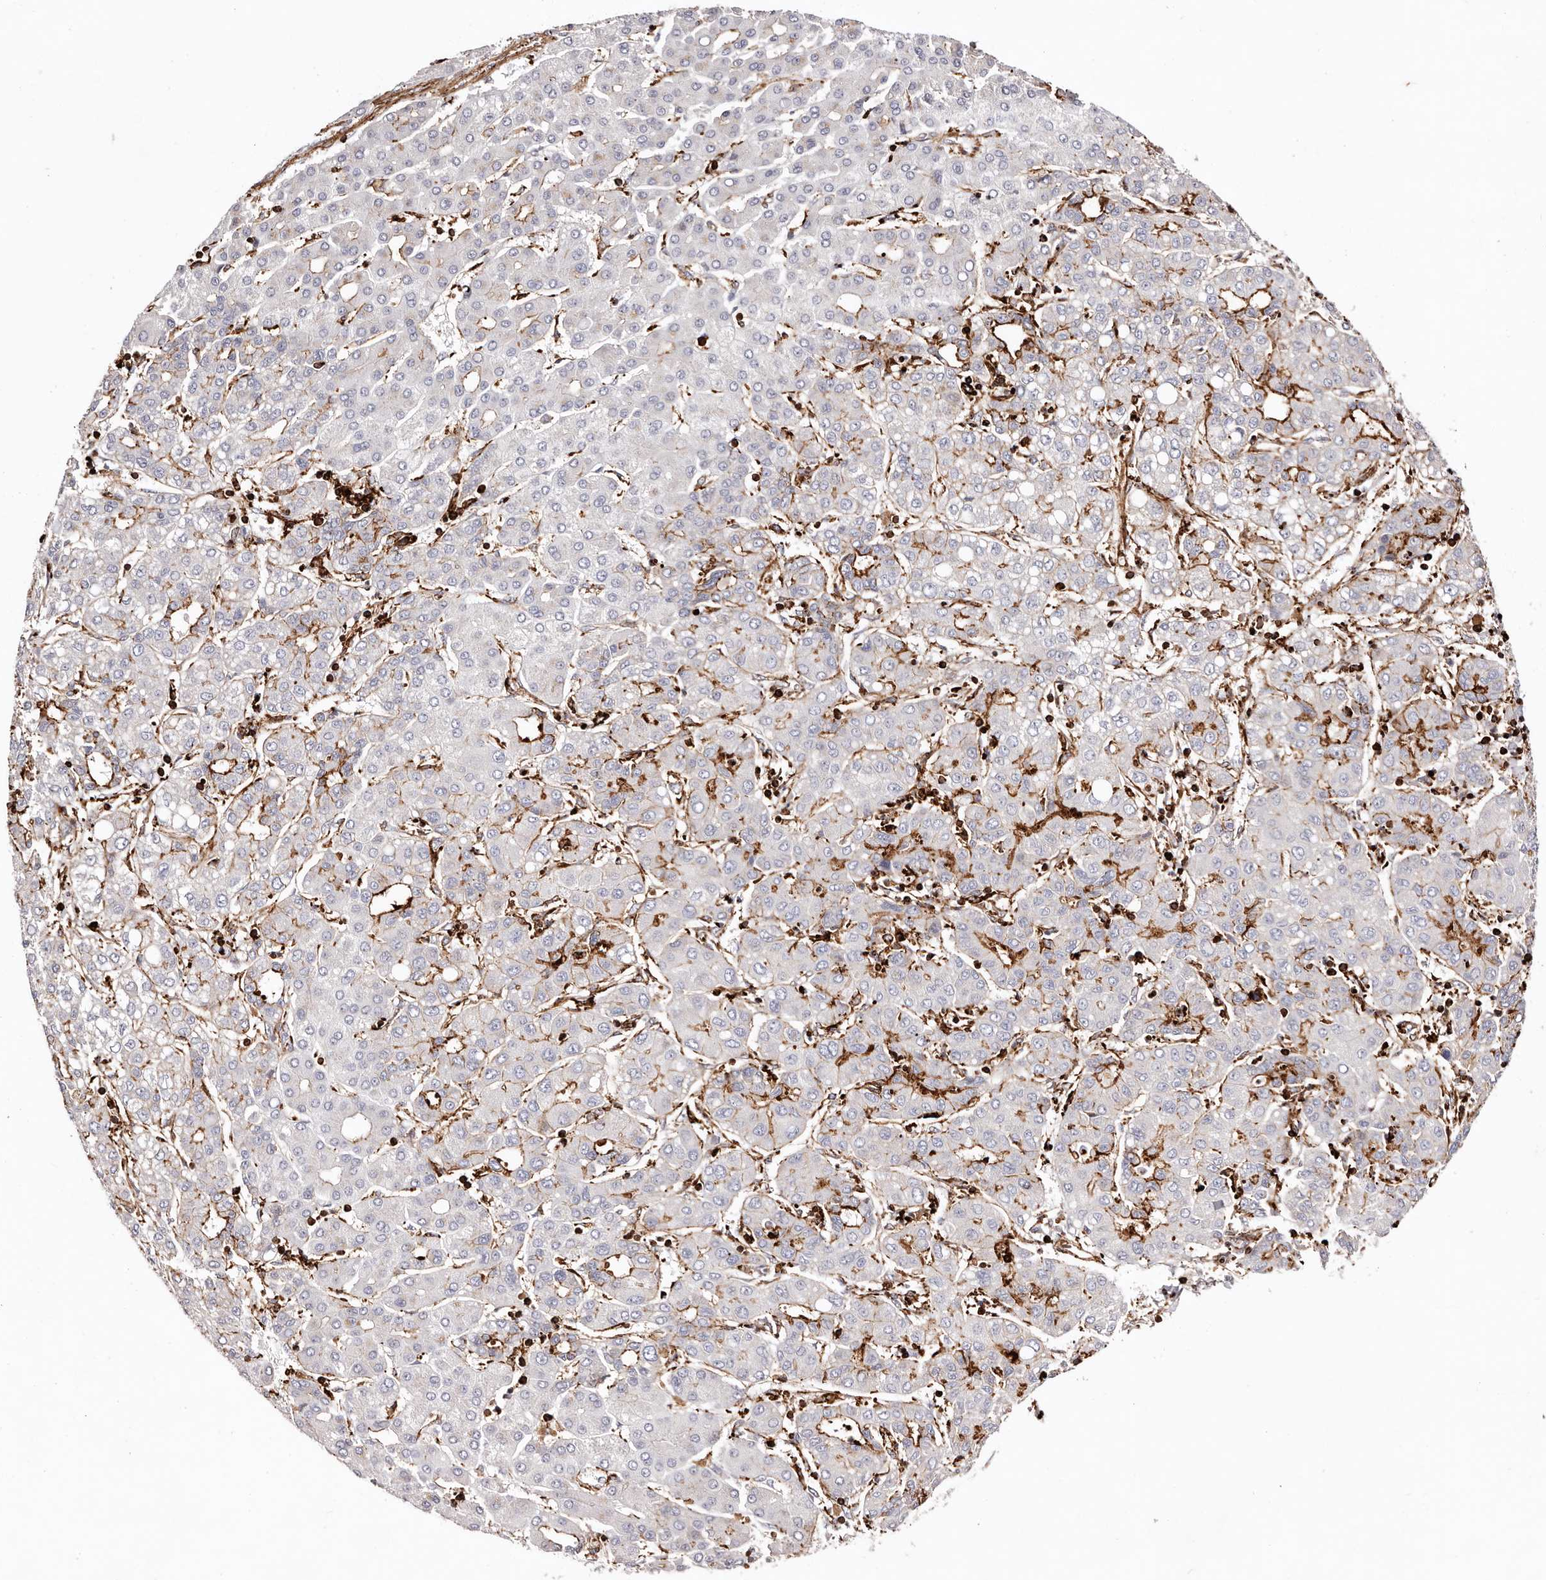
{"staining": {"intensity": "strong", "quantity": "<25%", "location": "cytoplasmic/membranous"}, "tissue": "liver cancer", "cell_type": "Tumor cells", "image_type": "cancer", "snomed": [{"axis": "morphology", "description": "Carcinoma, Hepatocellular, NOS"}, {"axis": "topography", "description": "Liver"}], "caption": "Liver cancer stained with immunohistochemistry (IHC) demonstrates strong cytoplasmic/membranous positivity in approximately <25% of tumor cells. The protein is stained brown, and the nuclei are stained in blue (DAB (3,3'-diaminobenzidine) IHC with brightfield microscopy, high magnification).", "gene": "PTPN22", "patient": {"sex": "male", "age": 65}}